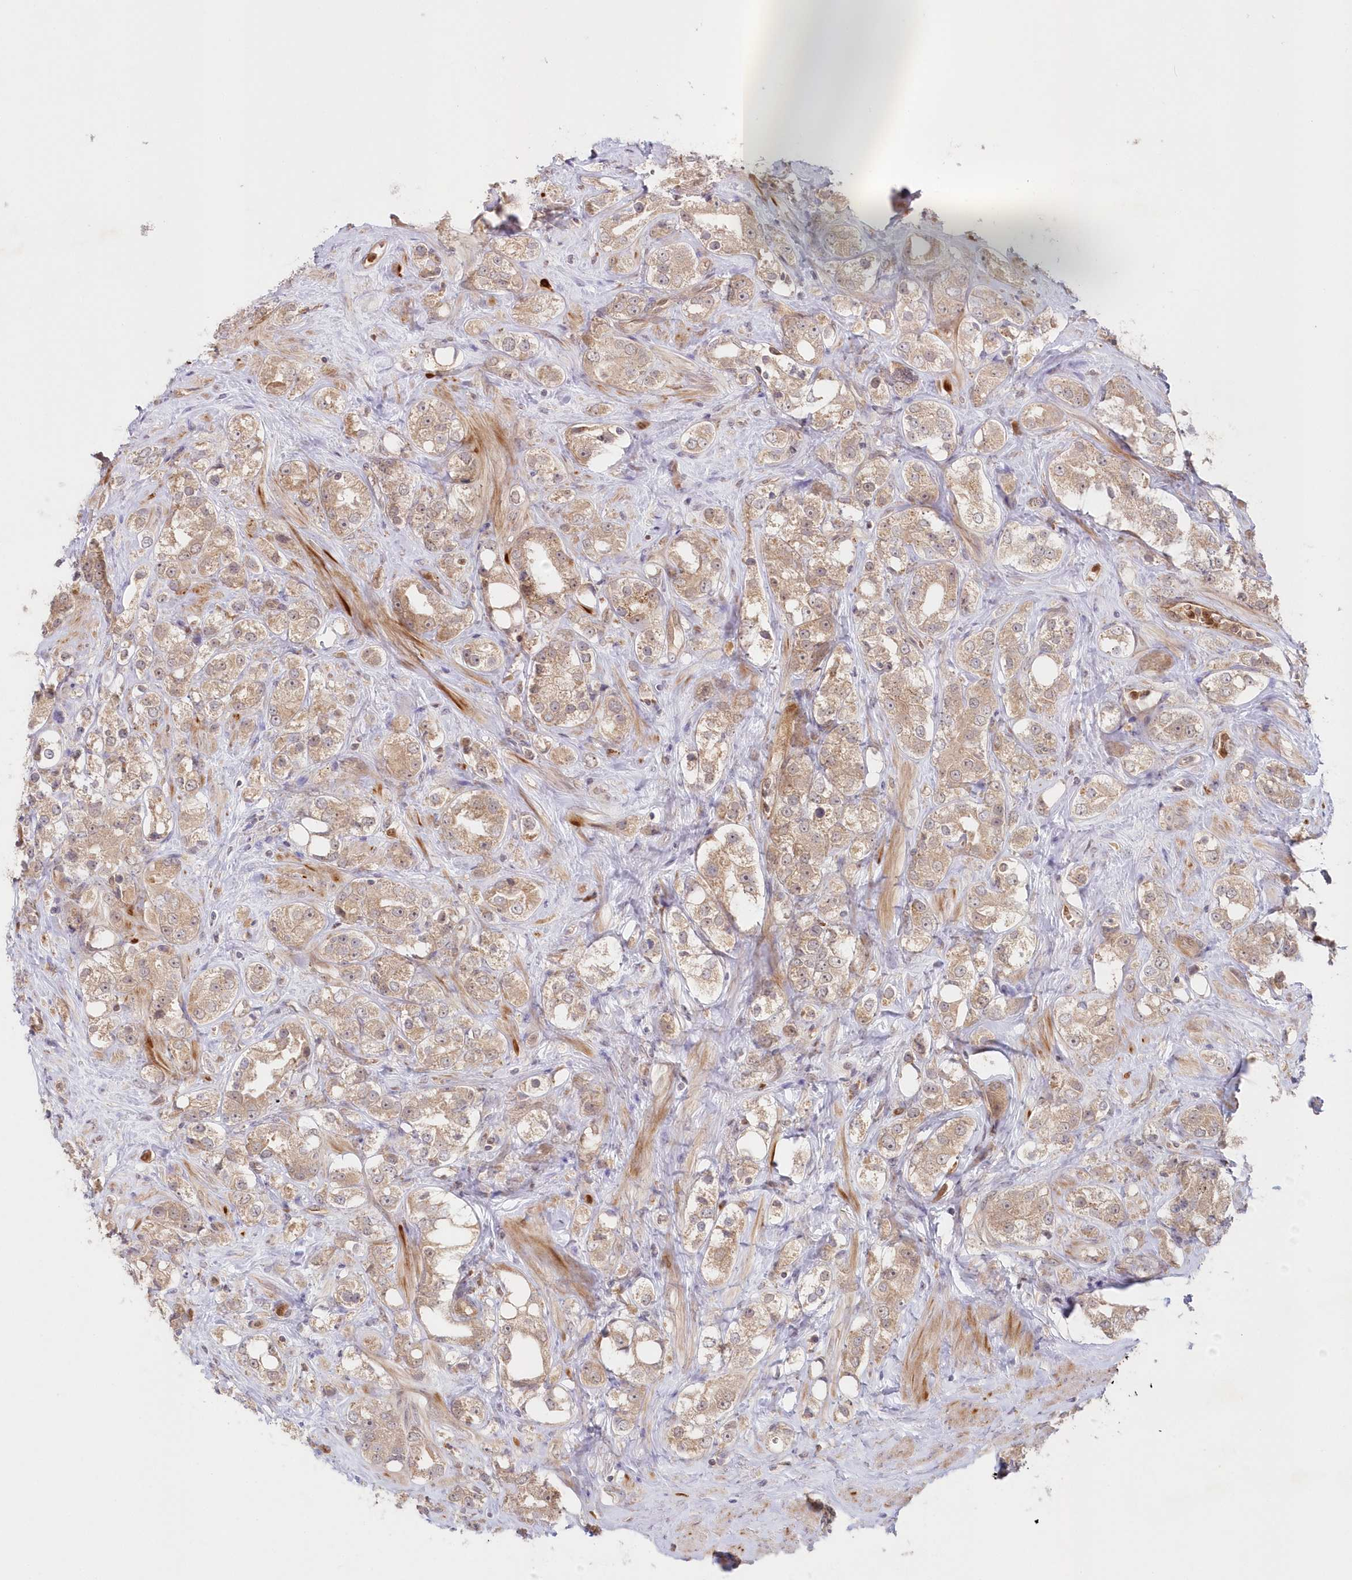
{"staining": {"intensity": "weak", "quantity": ">75%", "location": "cytoplasmic/membranous"}, "tissue": "prostate cancer", "cell_type": "Tumor cells", "image_type": "cancer", "snomed": [{"axis": "morphology", "description": "Adenocarcinoma, NOS"}, {"axis": "topography", "description": "Prostate"}], "caption": "This image exhibits prostate adenocarcinoma stained with IHC to label a protein in brown. The cytoplasmic/membranous of tumor cells show weak positivity for the protein. Nuclei are counter-stained blue.", "gene": "GBE1", "patient": {"sex": "male", "age": 79}}